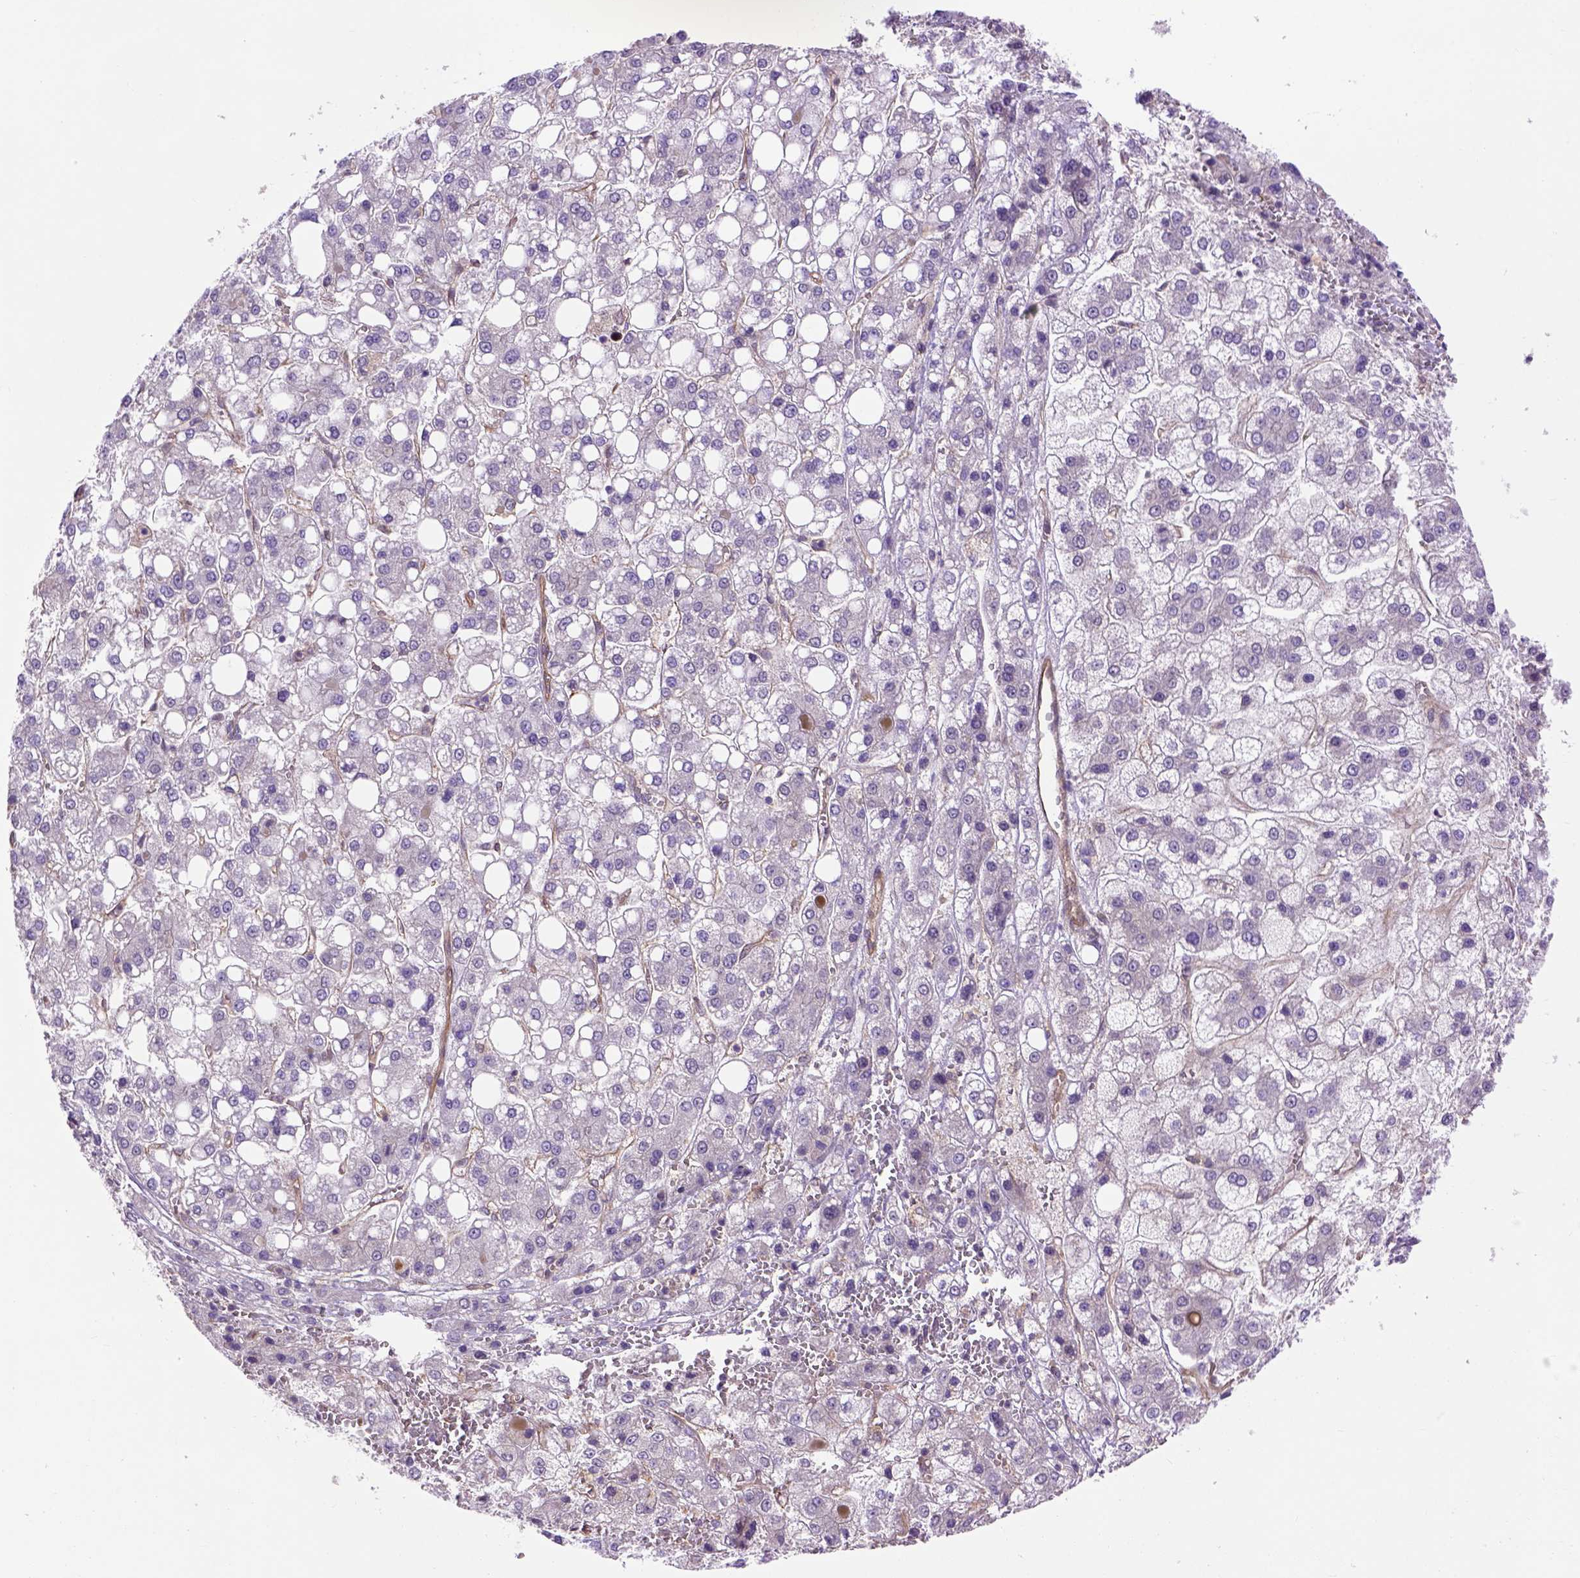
{"staining": {"intensity": "negative", "quantity": "none", "location": "none"}, "tissue": "liver cancer", "cell_type": "Tumor cells", "image_type": "cancer", "snomed": [{"axis": "morphology", "description": "Carcinoma, Hepatocellular, NOS"}, {"axis": "topography", "description": "Liver"}], "caption": "Protein analysis of liver cancer (hepatocellular carcinoma) displays no significant staining in tumor cells.", "gene": "CASKIN2", "patient": {"sex": "male", "age": 73}}